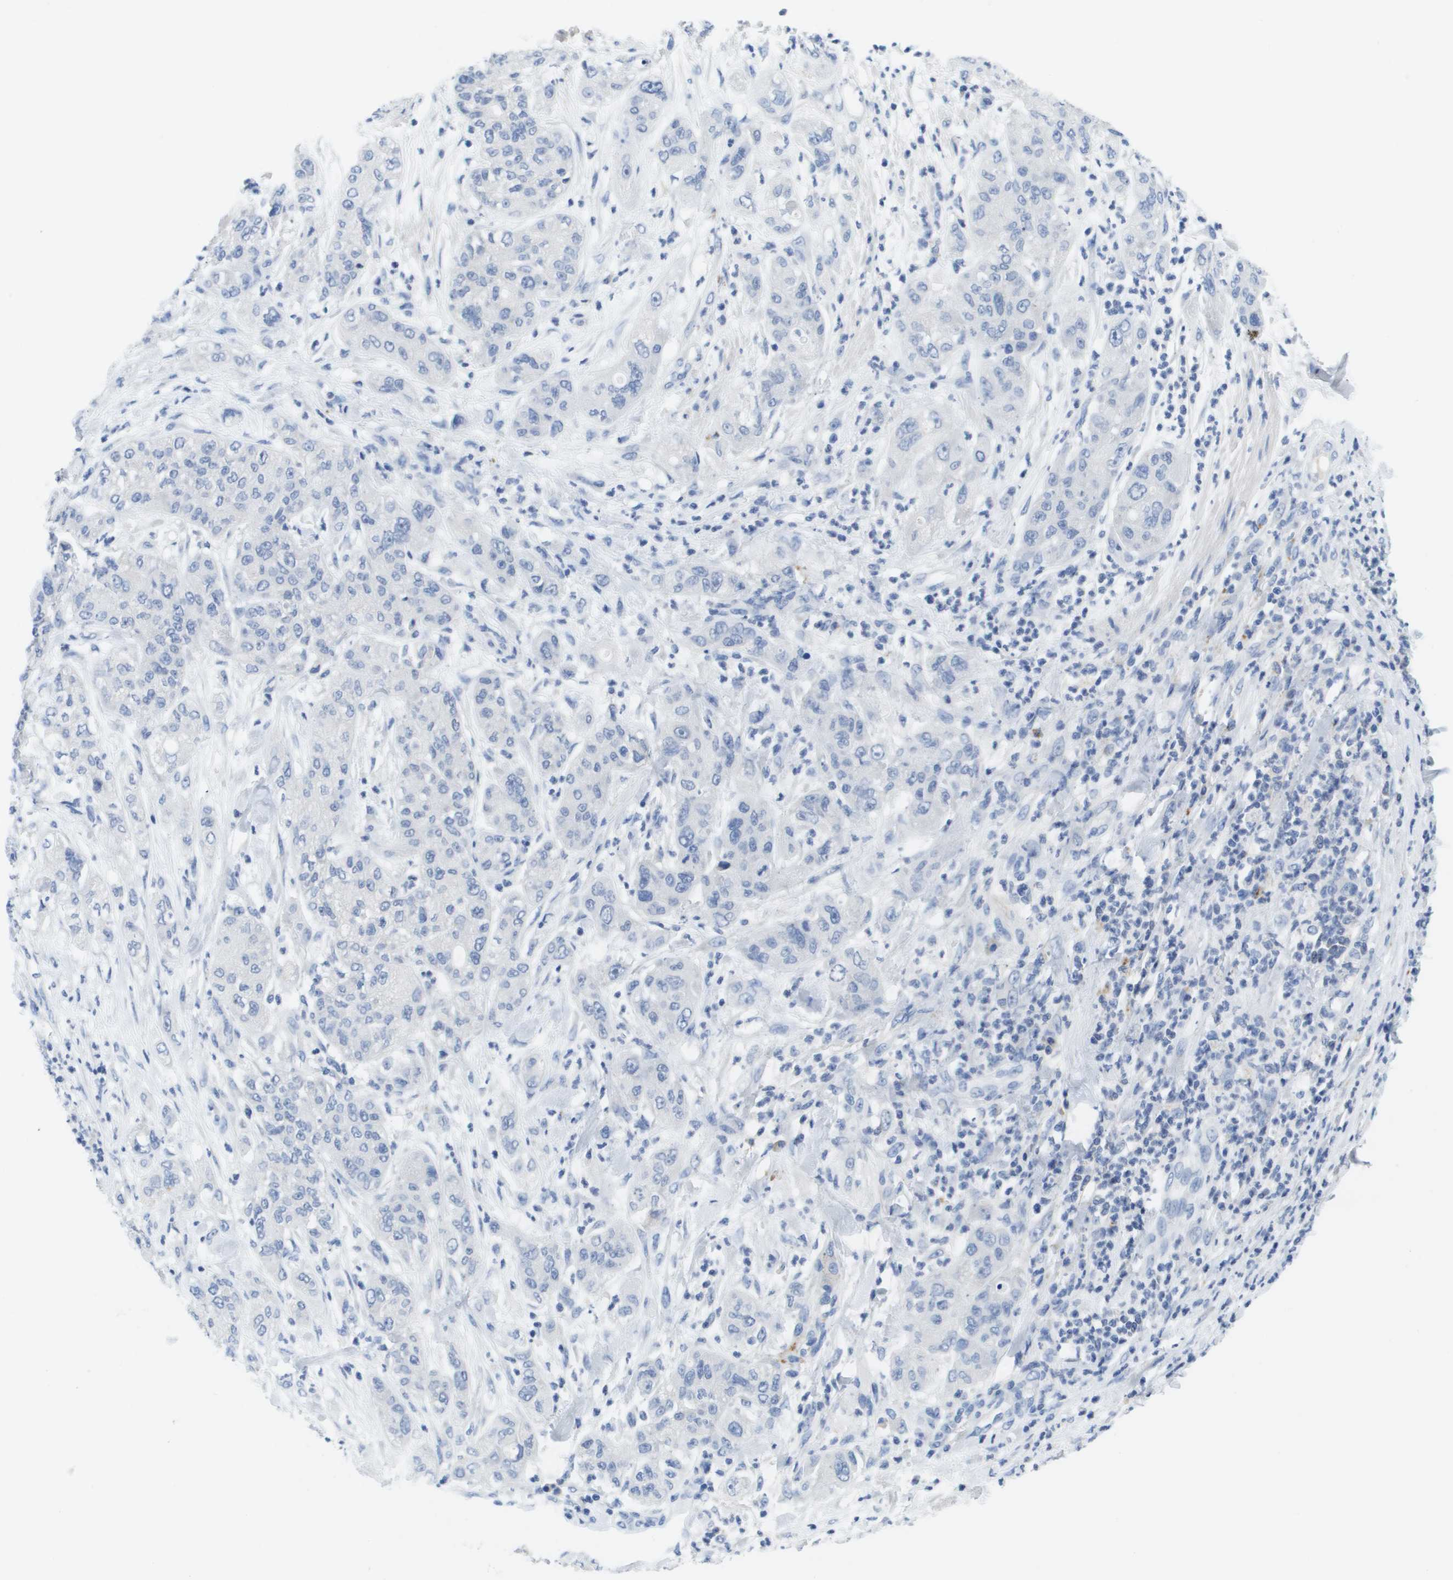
{"staining": {"intensity": "negative", "quantity": "none", "location": "none"}, "tissue": "pancreatic cancer", "cell_type": "Tumor cells", "image_type": "cancer", "snomed": [{"axis": "morphology", "description": "Adenocarcinoma, NOS"}, {"axis": "topography", "description": "Pancreas"}], "caption": "Photomicrograph shows no significant protein positivity in tumor cells of pancreatic cancer (adenocarcinoma). Nuclei are stained in blue.", "gene": "MS4A1", "patient": {"sex": "female", "age": 78}}